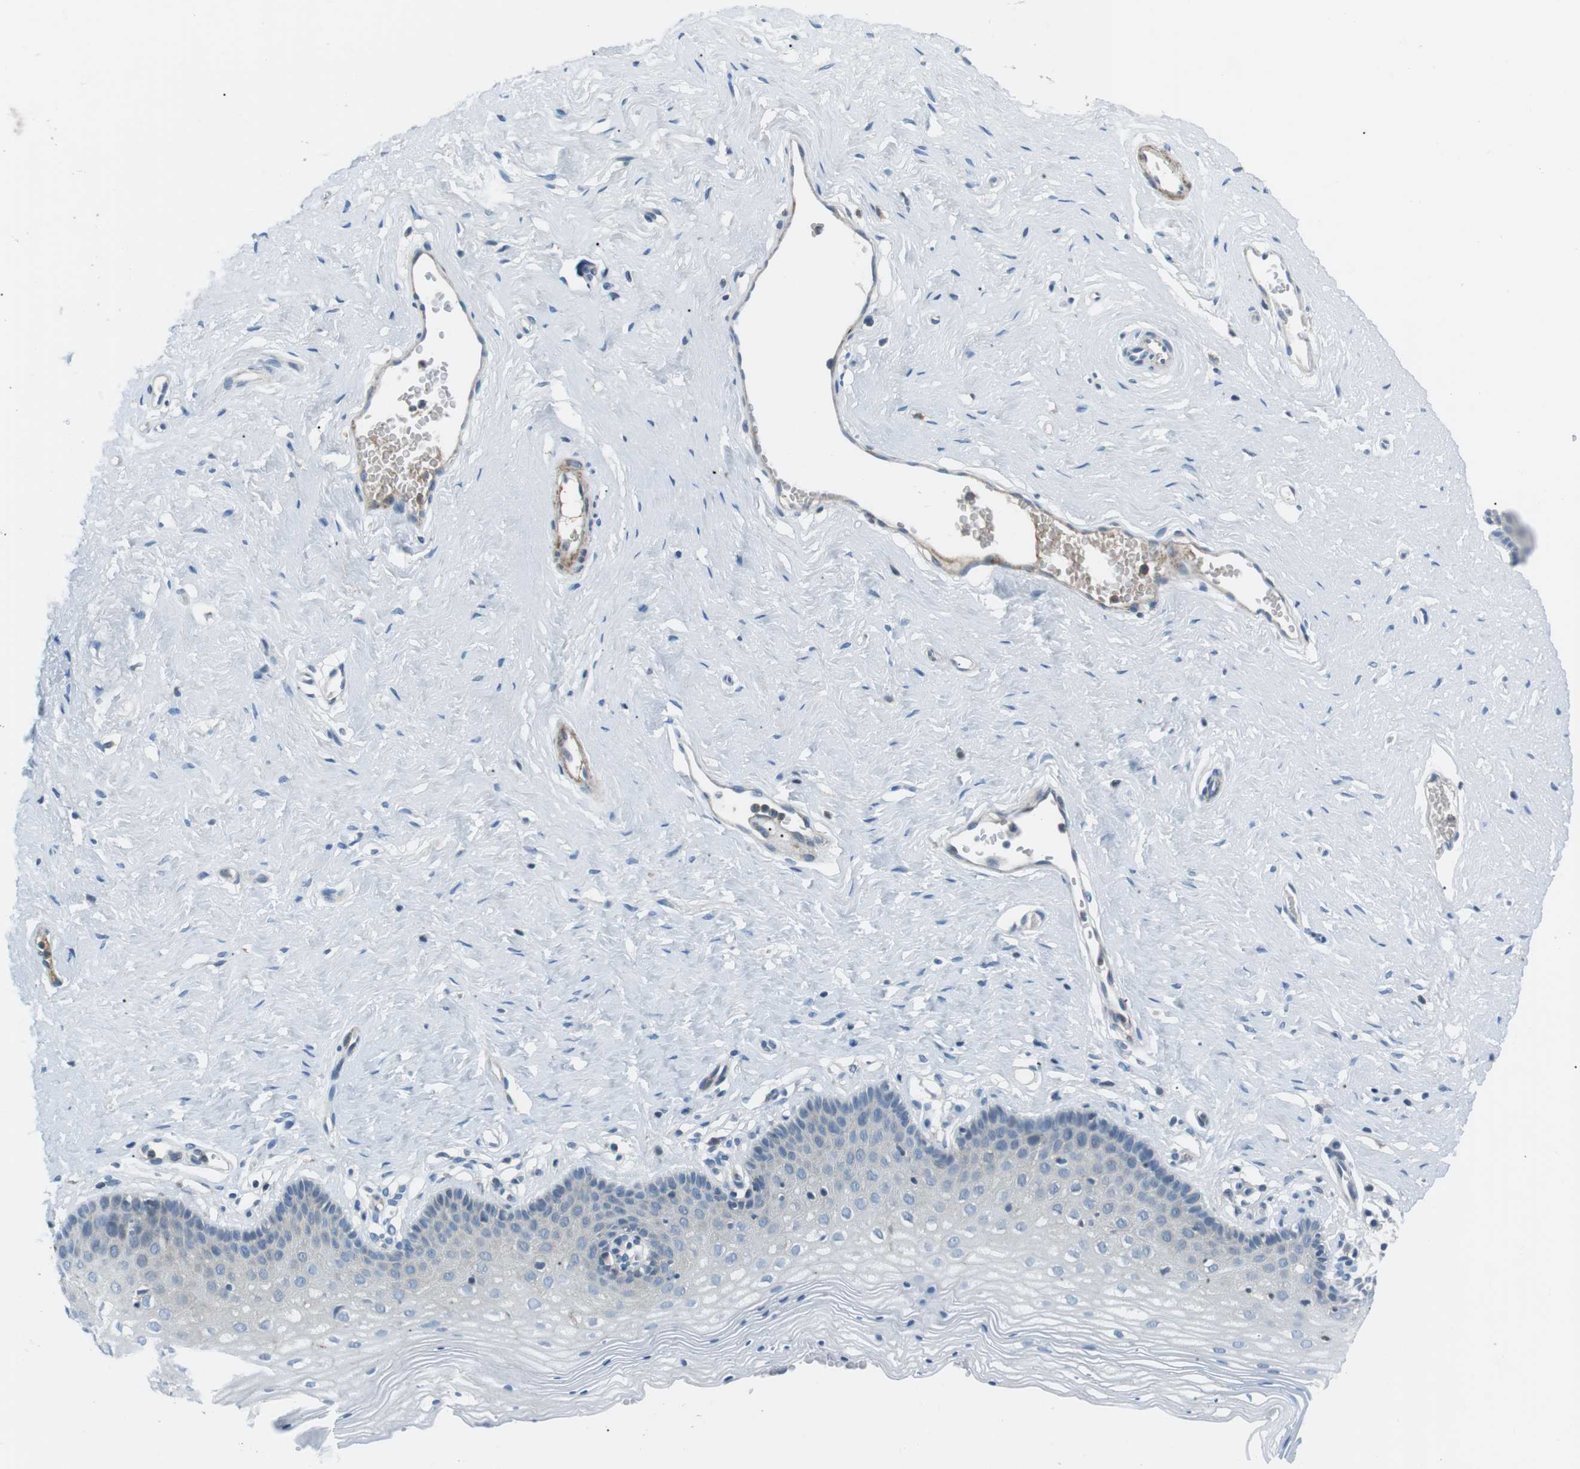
{"staining": {"intensity": "negative", "quantity": "none", "location": "none"}, "tissue": "vagina", "cell_type": "Squamous epithelial cells", "image_type": "normal", "snomed": [{"axis": "morphology", "description": "Normal tissue, NOS"}, {"axis": "topography", "description": "Vagina"}], "caption": "This is a micrograph of IHC staining of benign vagina, which shows no expression in squamous epithelial cells.", "gene": "ARVCF", "patient": {"sex": "female", "age": 32}}